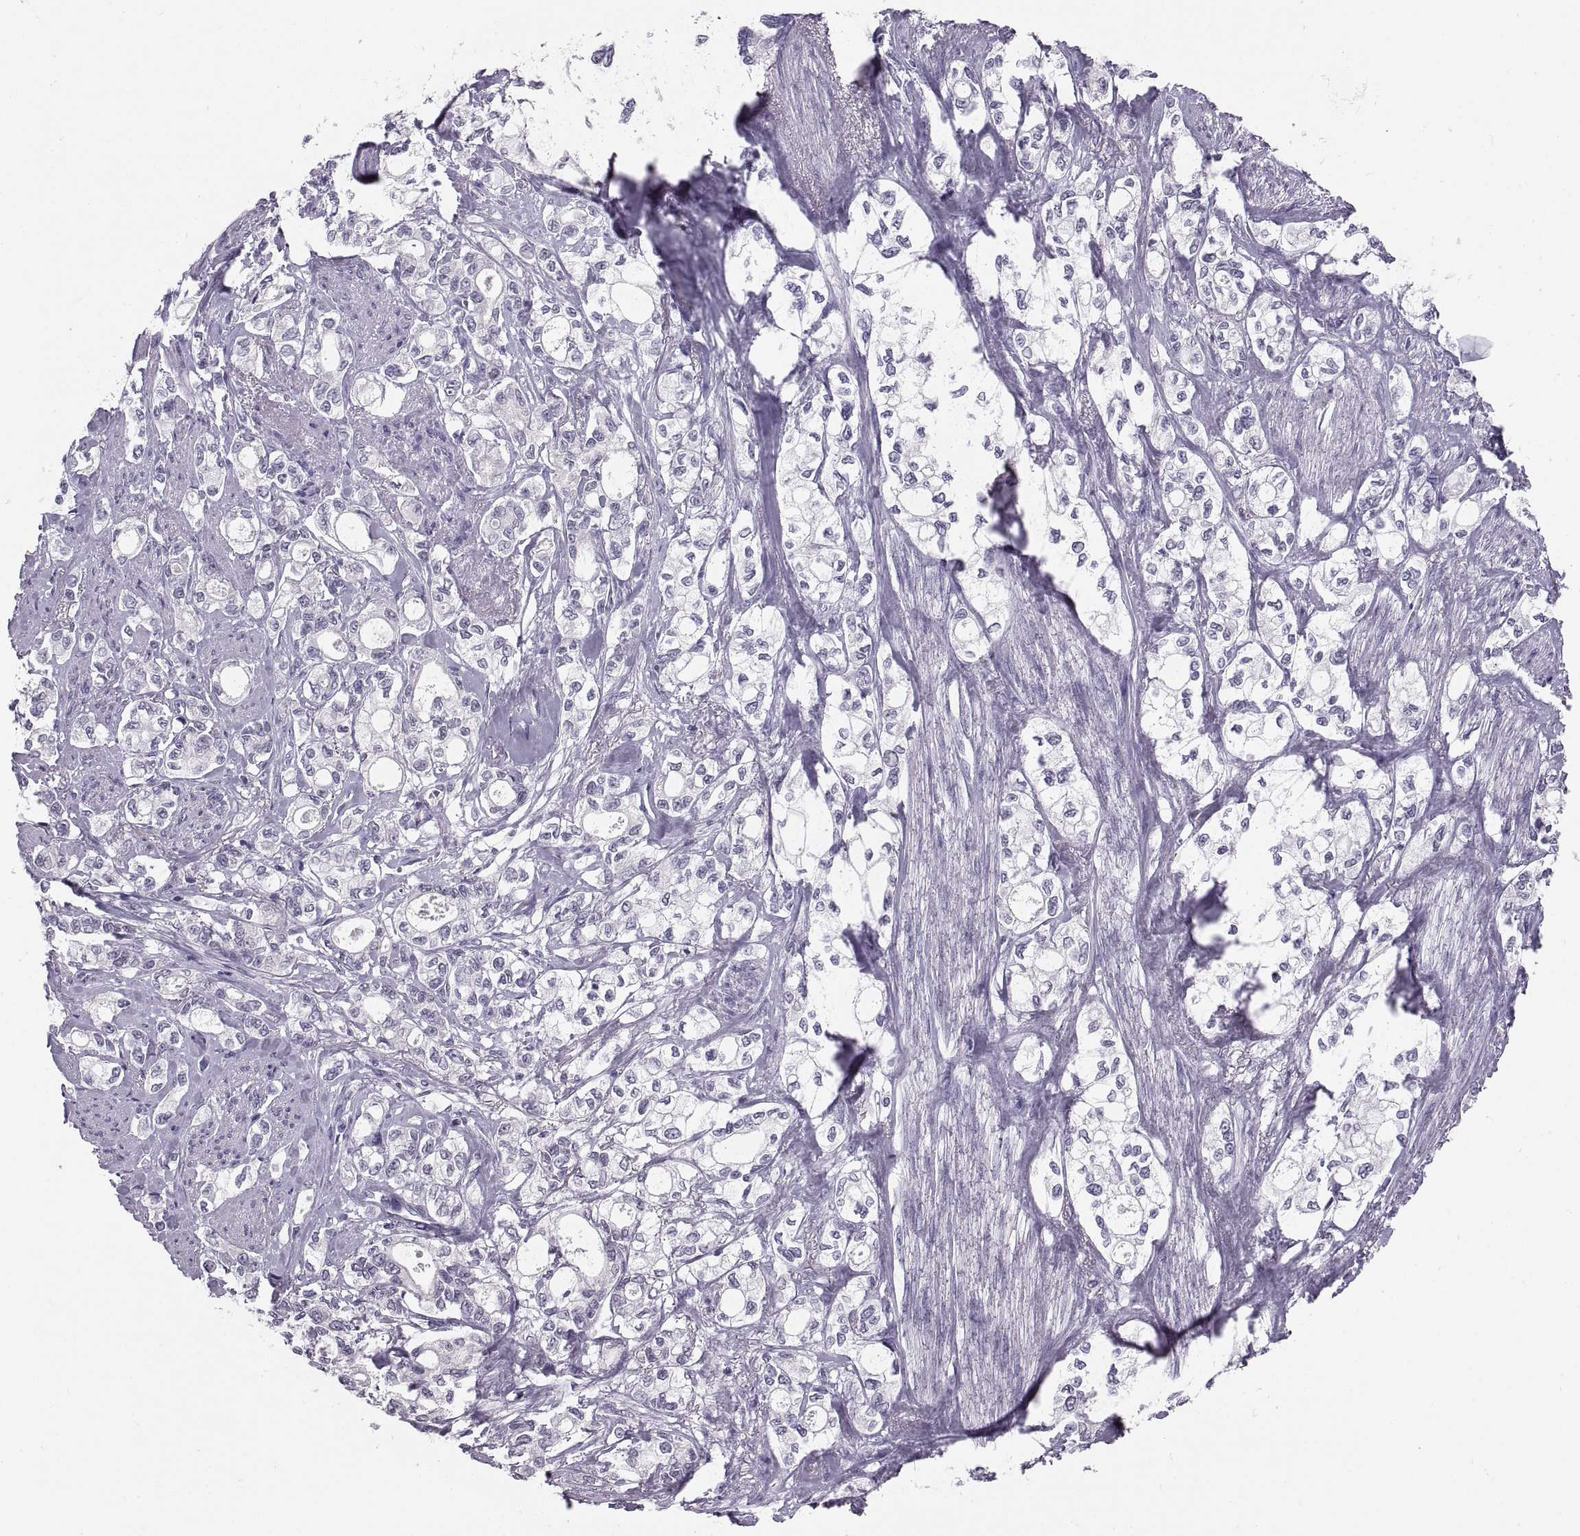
{"staining": {"intensity": "negative", "quantity": "none", "location": "none"}, "tissue": "stomach cancer", "cell_type": "Tumor cells", "image_type": "cancer", "snomed": [{"axis": "morphology", "description": "Adenocarcinoma, NOS"}, {"axis": "topography", "description": "Stomach"}], "caption": "DAB (3,3'-diaminobenzidine) immunohistochemical staining of human stomach adenocarcinoma reveals no significant staining in tumor cells.", "gene": "ADH6", "patient": {"sex": "male", "age": 63}}